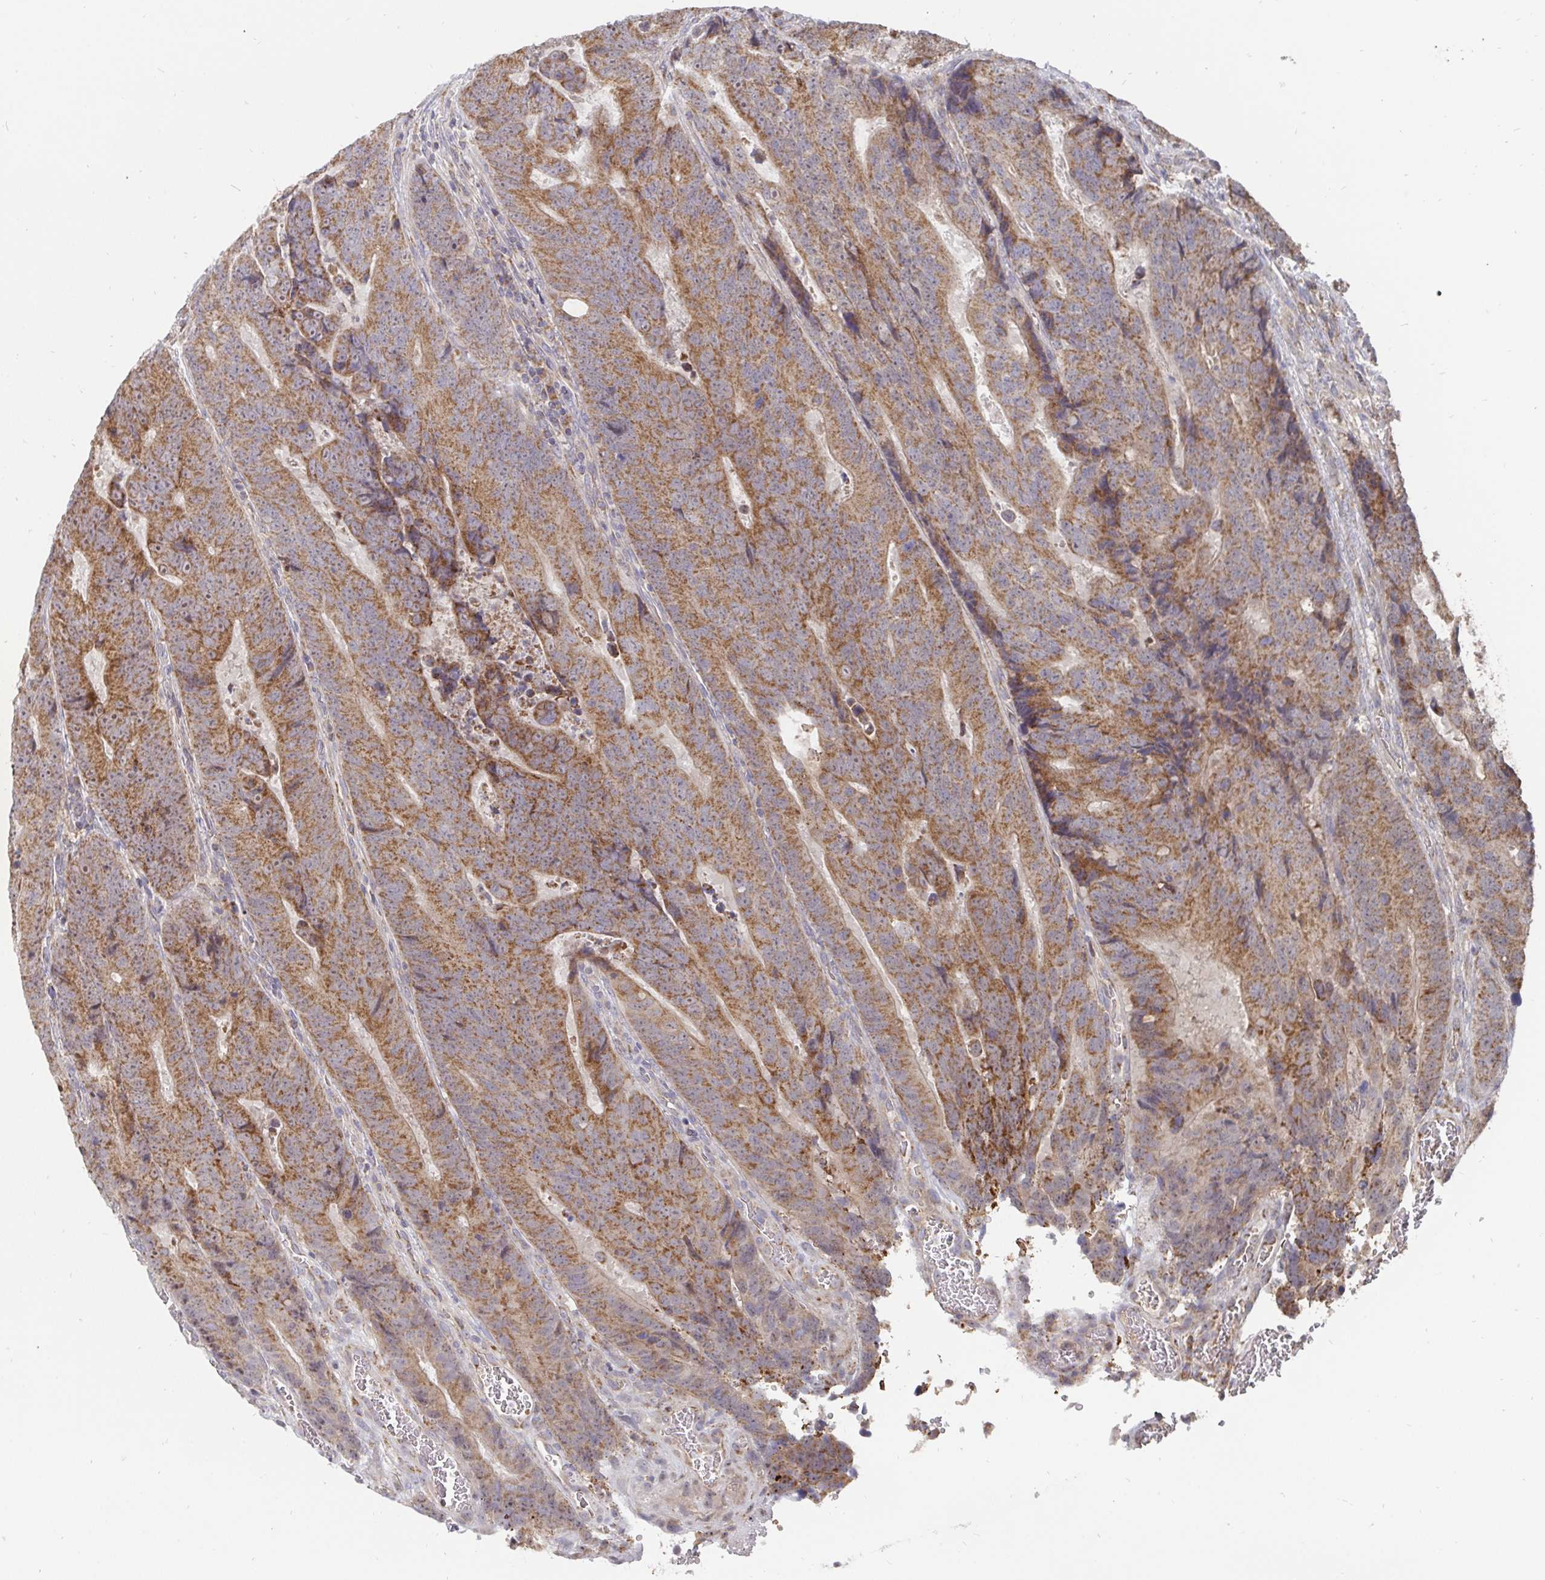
{"staining": {"intensity": "moderate", "quantity": ">75%", "location": "cytoplasmic/membranous"}, "tissue": "colorectal cancer", "cell_type": "Tumor cells", "image_type": "cancer", "snomed": [{"axis": "morphology", "description": "Adenocarcinoma, NOS"}, {"axis": "topography", "description": "Colon"}], "caption": "Protein staining of adenocarcinoma (colorectal) tissue shows moderate cytoplasmic/membranous staining in approximately >75% of tumor cells.", "gene": "PDF", "patient": {"sex": "female", "age": 48}}